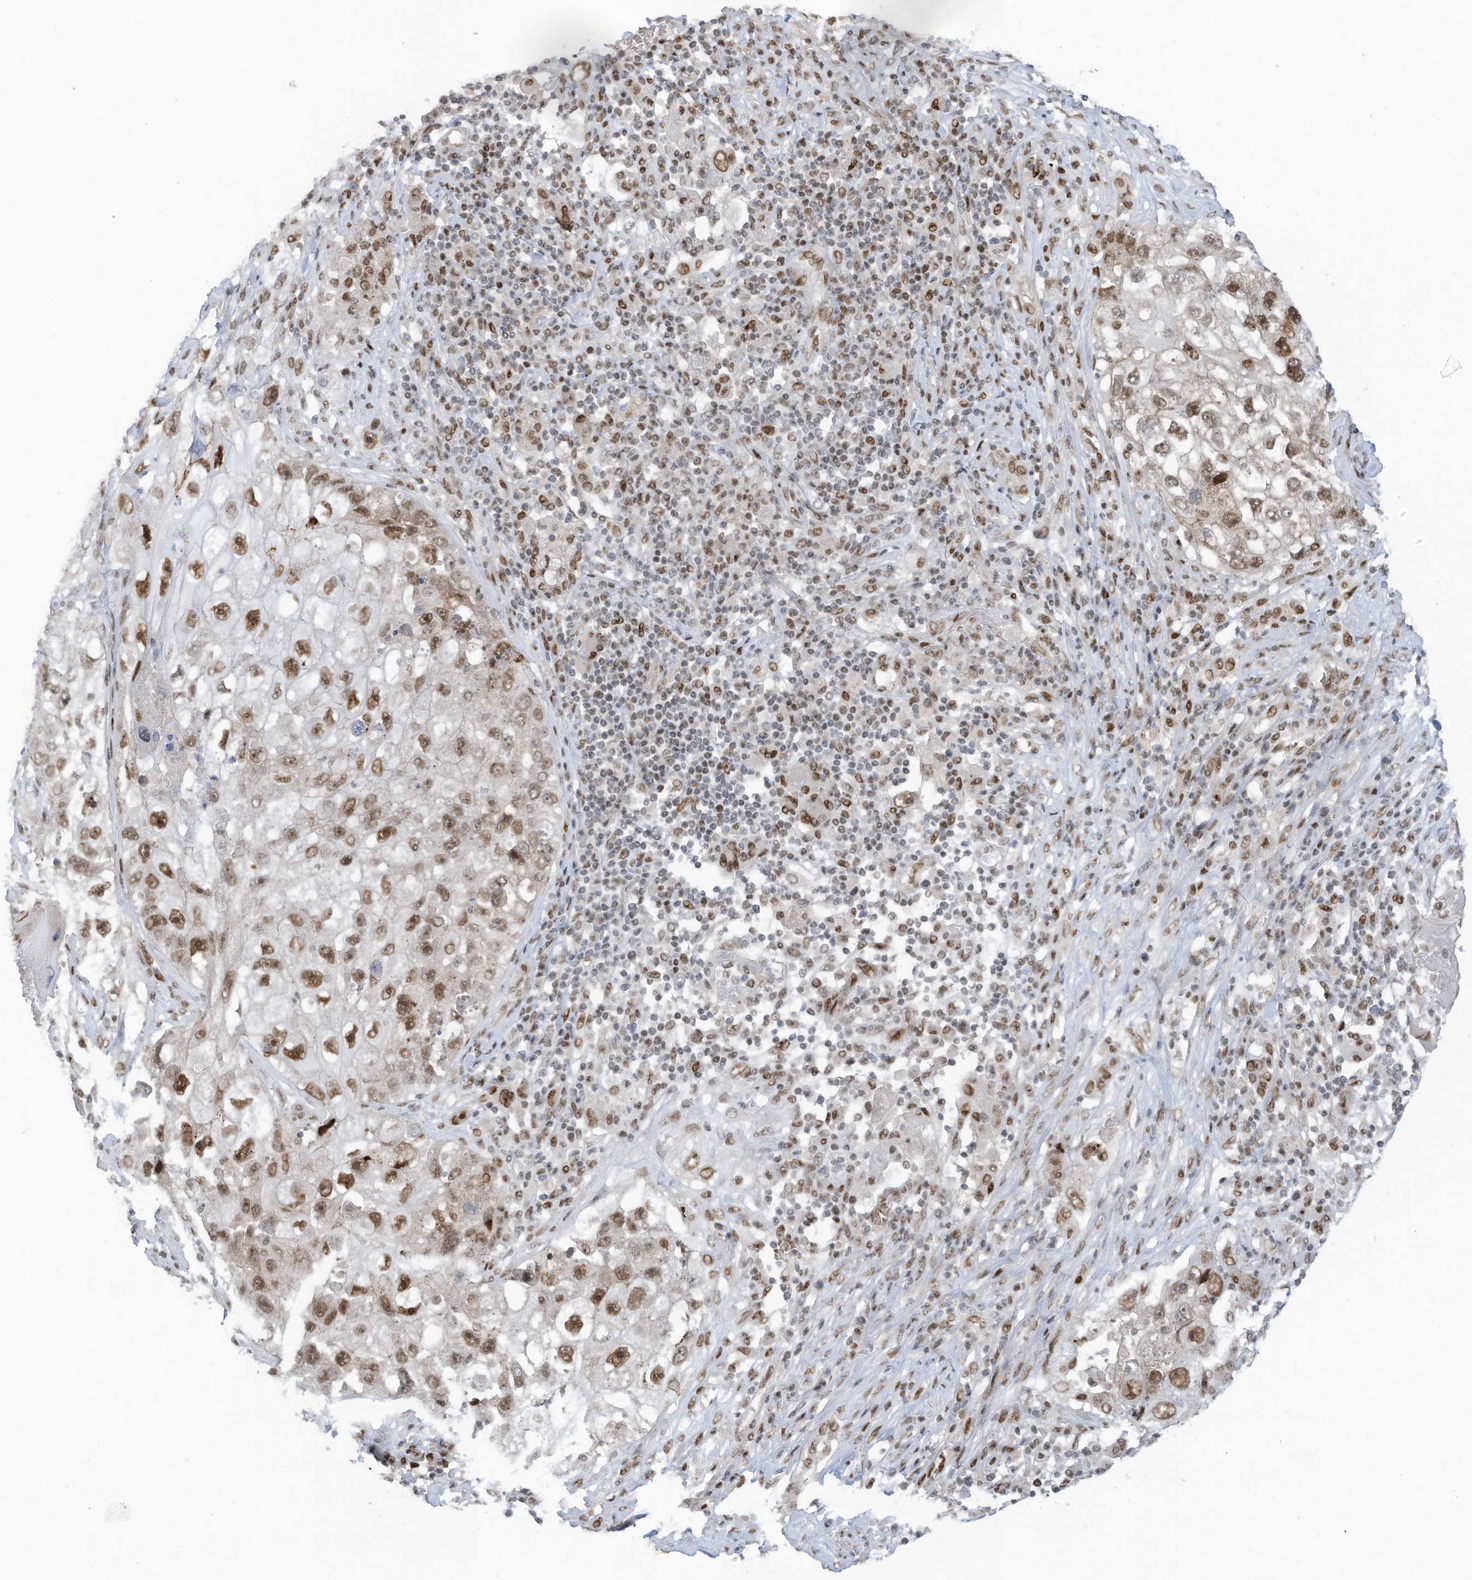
{"staining": {"intensity": "strong", "quantity": "25%-75%", "location": "nuclear"}, "tissue": "lung cancer", "cell_type": "Tumor cells", "image_type": "cancer", "snomed": [{"axis": "morphology", "description": "Squamous cell carcinoma, NOS"}, {"axis": "topography", "description": "Lung"}], "caption": "Protein staining demonstrates strong nuclear expression in approximately 25%-75% of tumor cells in lung cancer (squamous cell carcinoma). (Brightfield microscopy of DAB IHC at high magnification).", "gene": "ZCWPW2", "patient": {"sex": "male", "age": 61}}